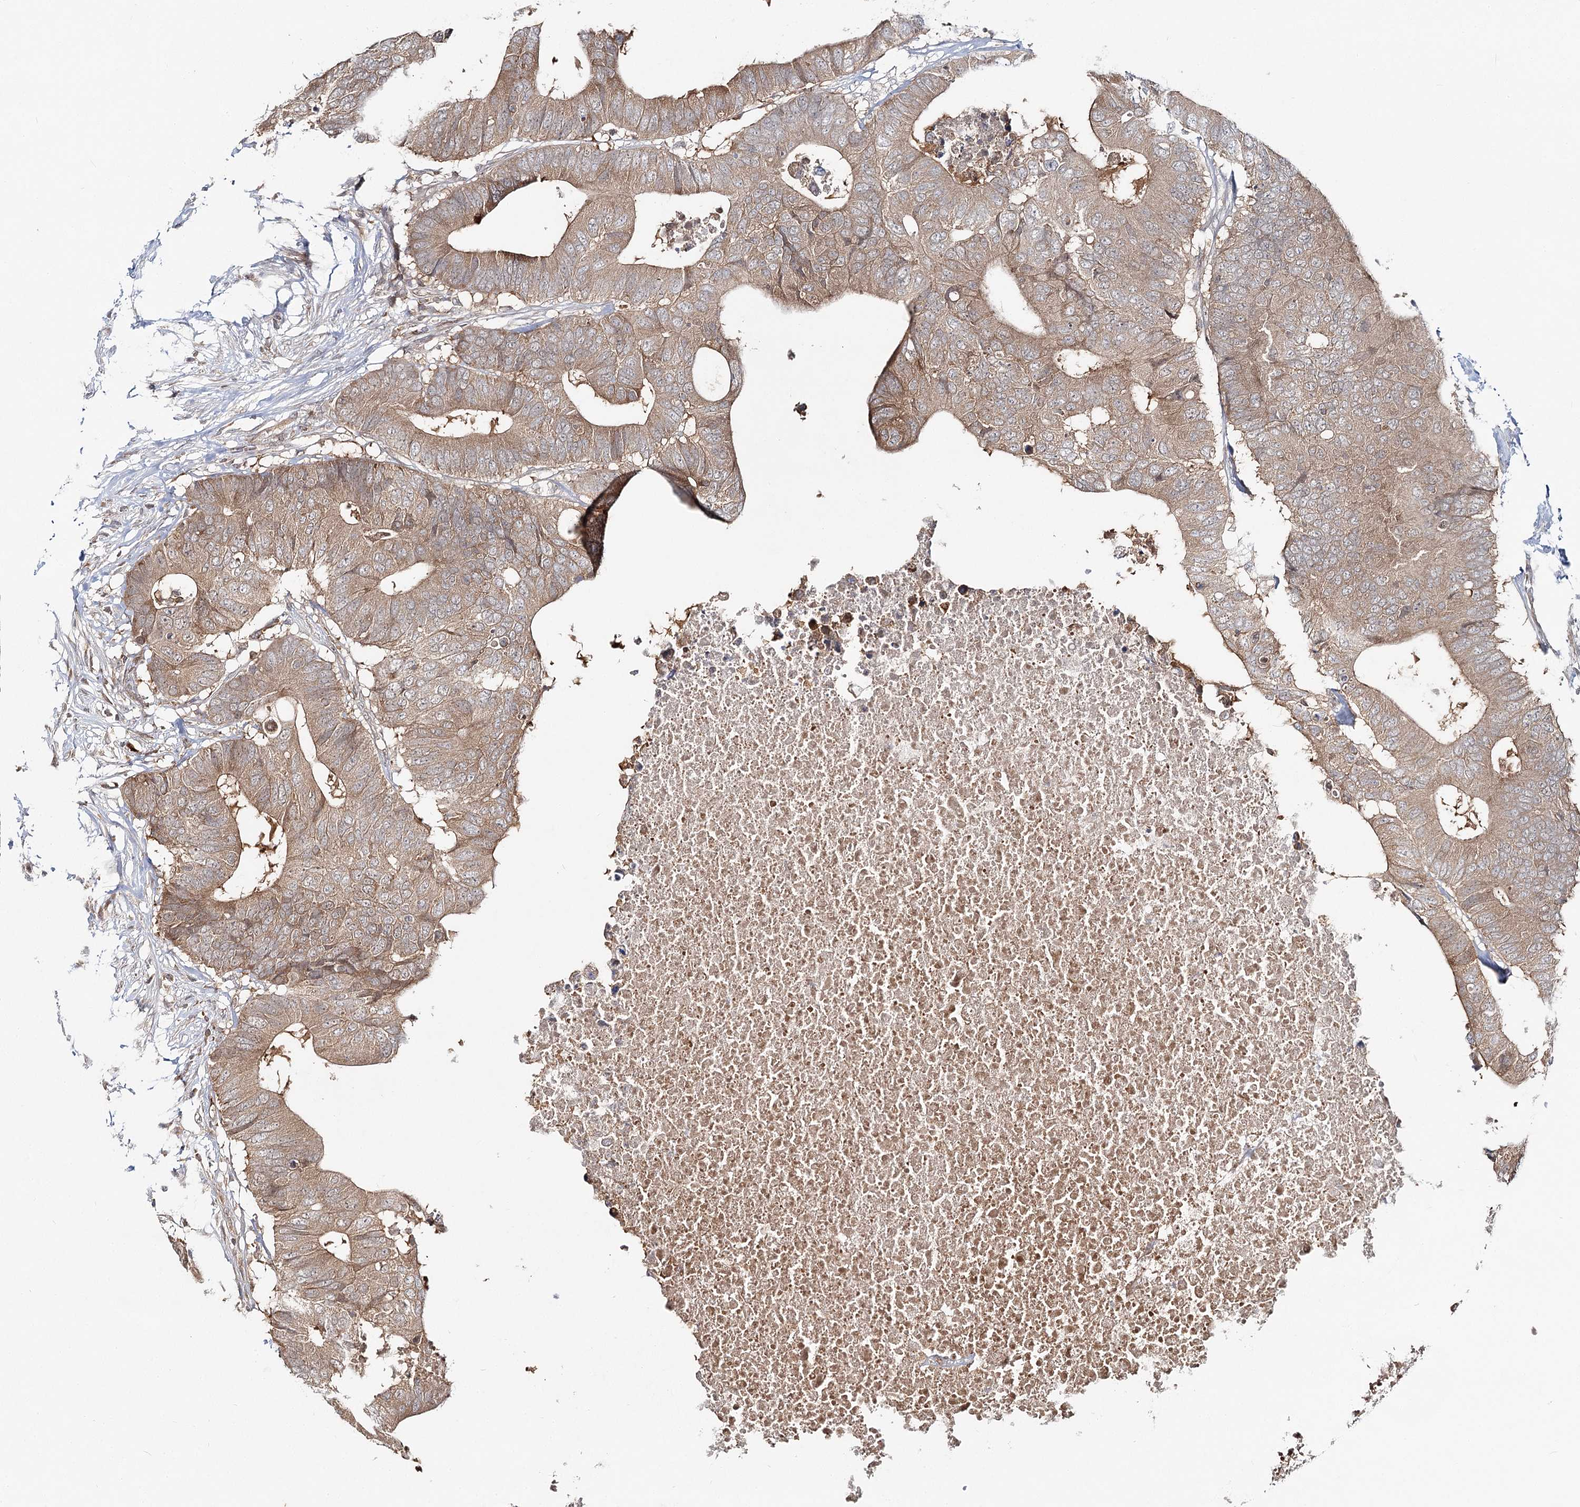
{"staining": {"intensity": "moderate", "quantity": ">75%", "location": "cytoplasmic/membranous"}, "tissue": "colorectal cancer", "cell_type": "Tumor cells", "image_type": "cancer", "snomed": [{"axis": "morphology", "description": "Adenocarcinoma, NOS"}, {"axis": "topography", "description": "Colon"}], "caption": "Moderate cytoplasmic/membranous protein staining is seen in approximately >75% of tumor cells in colorectal cancer.", "gene": "FAM120B", "patient": {"sex": "male", "age": 71}}